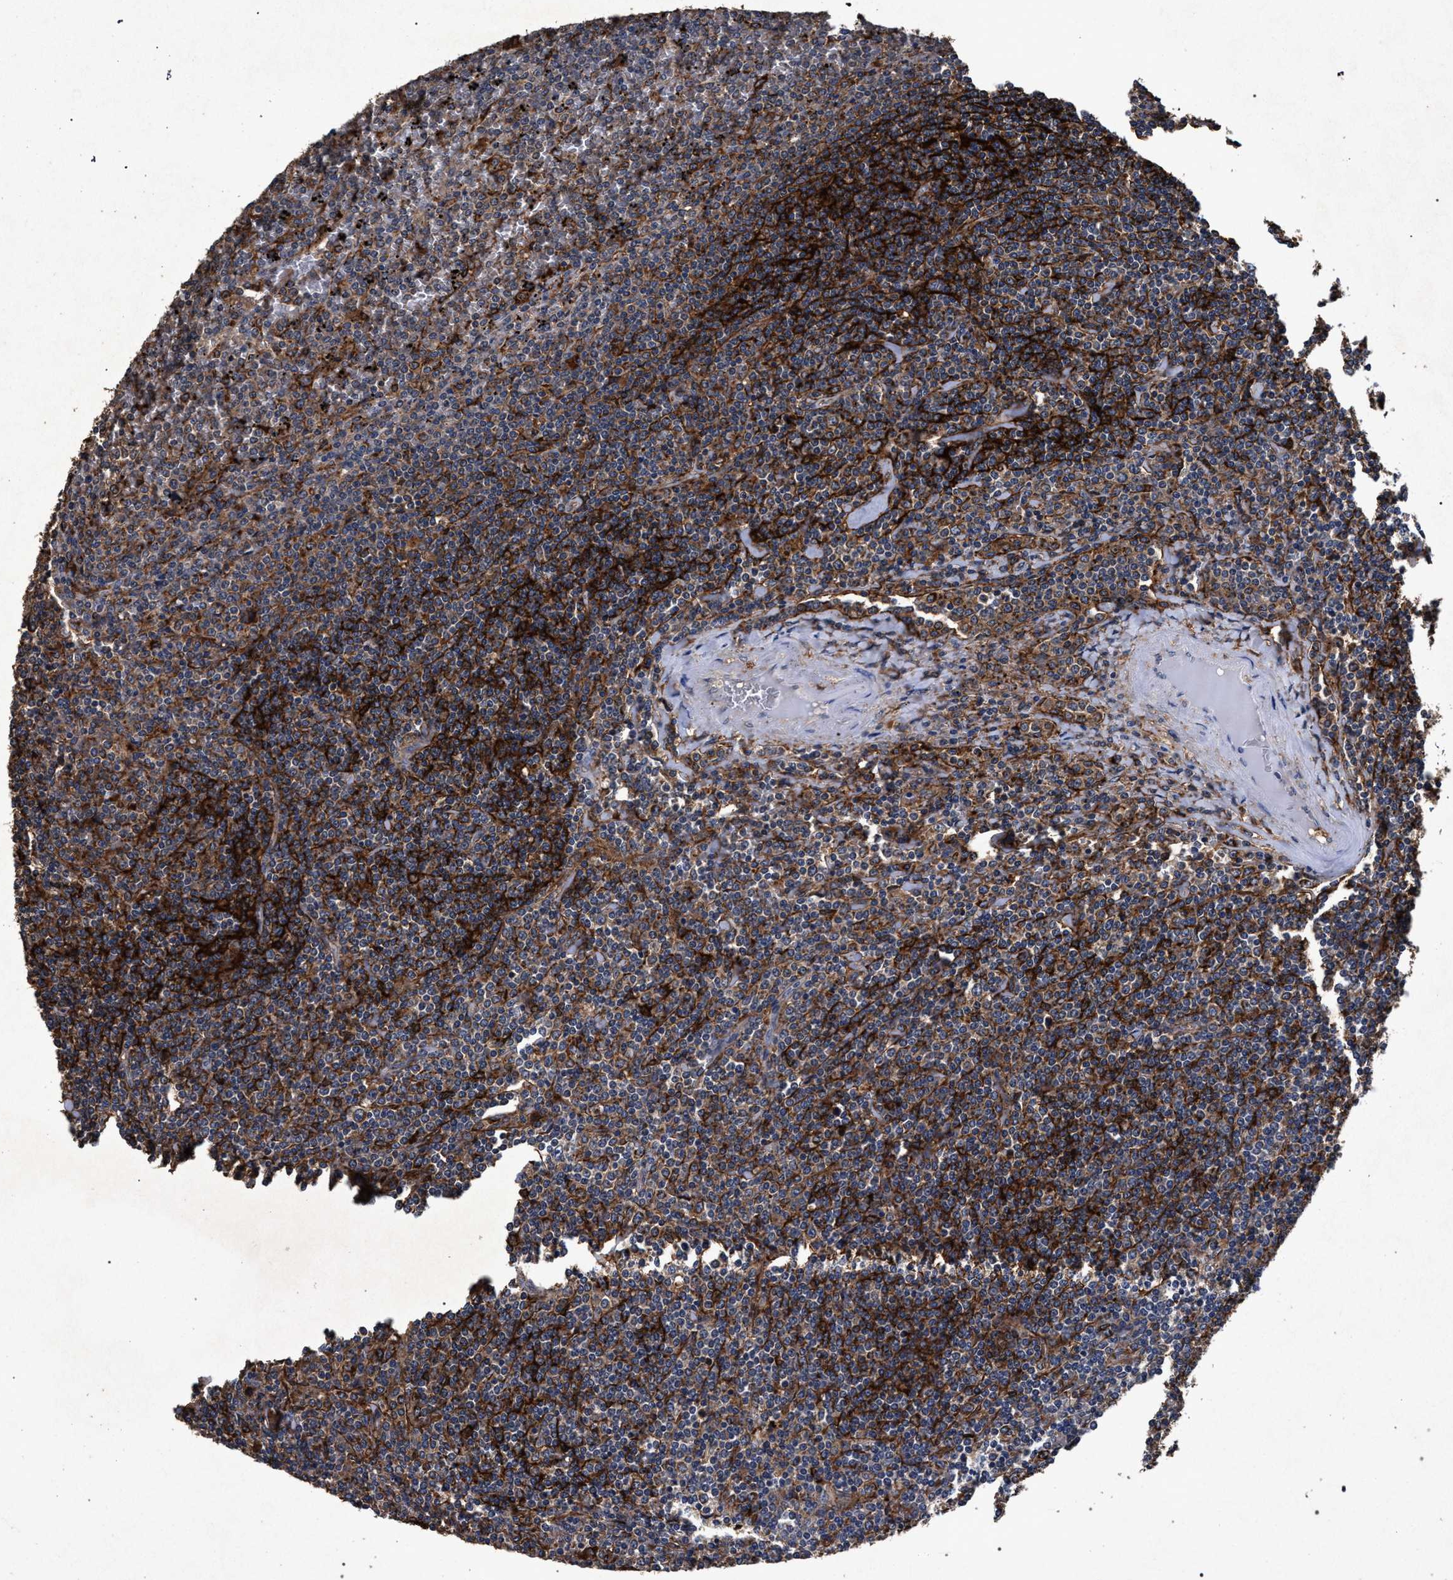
{"staining": {"intensity": "moderate", "quantity": "25%-75%", "location": "cytoplasmic/membranous"}, "tissue": "lymphoma", "cell_type": "Tumor cells", "image_type": "cancer", "snomed": [{"axis": "morphology", "description": "Malignant lymphoma, non-Hodgkin's type, Low grade"}, {"axis": "topography", "description": "Spleen"}], "caption": "The image displays immunohistochemical staining of low-grade malignant lymphoma, non-Hodgkin's type. There is moderate cytoplasmic/membranous expression is seen in approximately 25%-75% of tumor cells.", "gene": "MARCKS", "patient": {"sex": "female", "age": 19}}